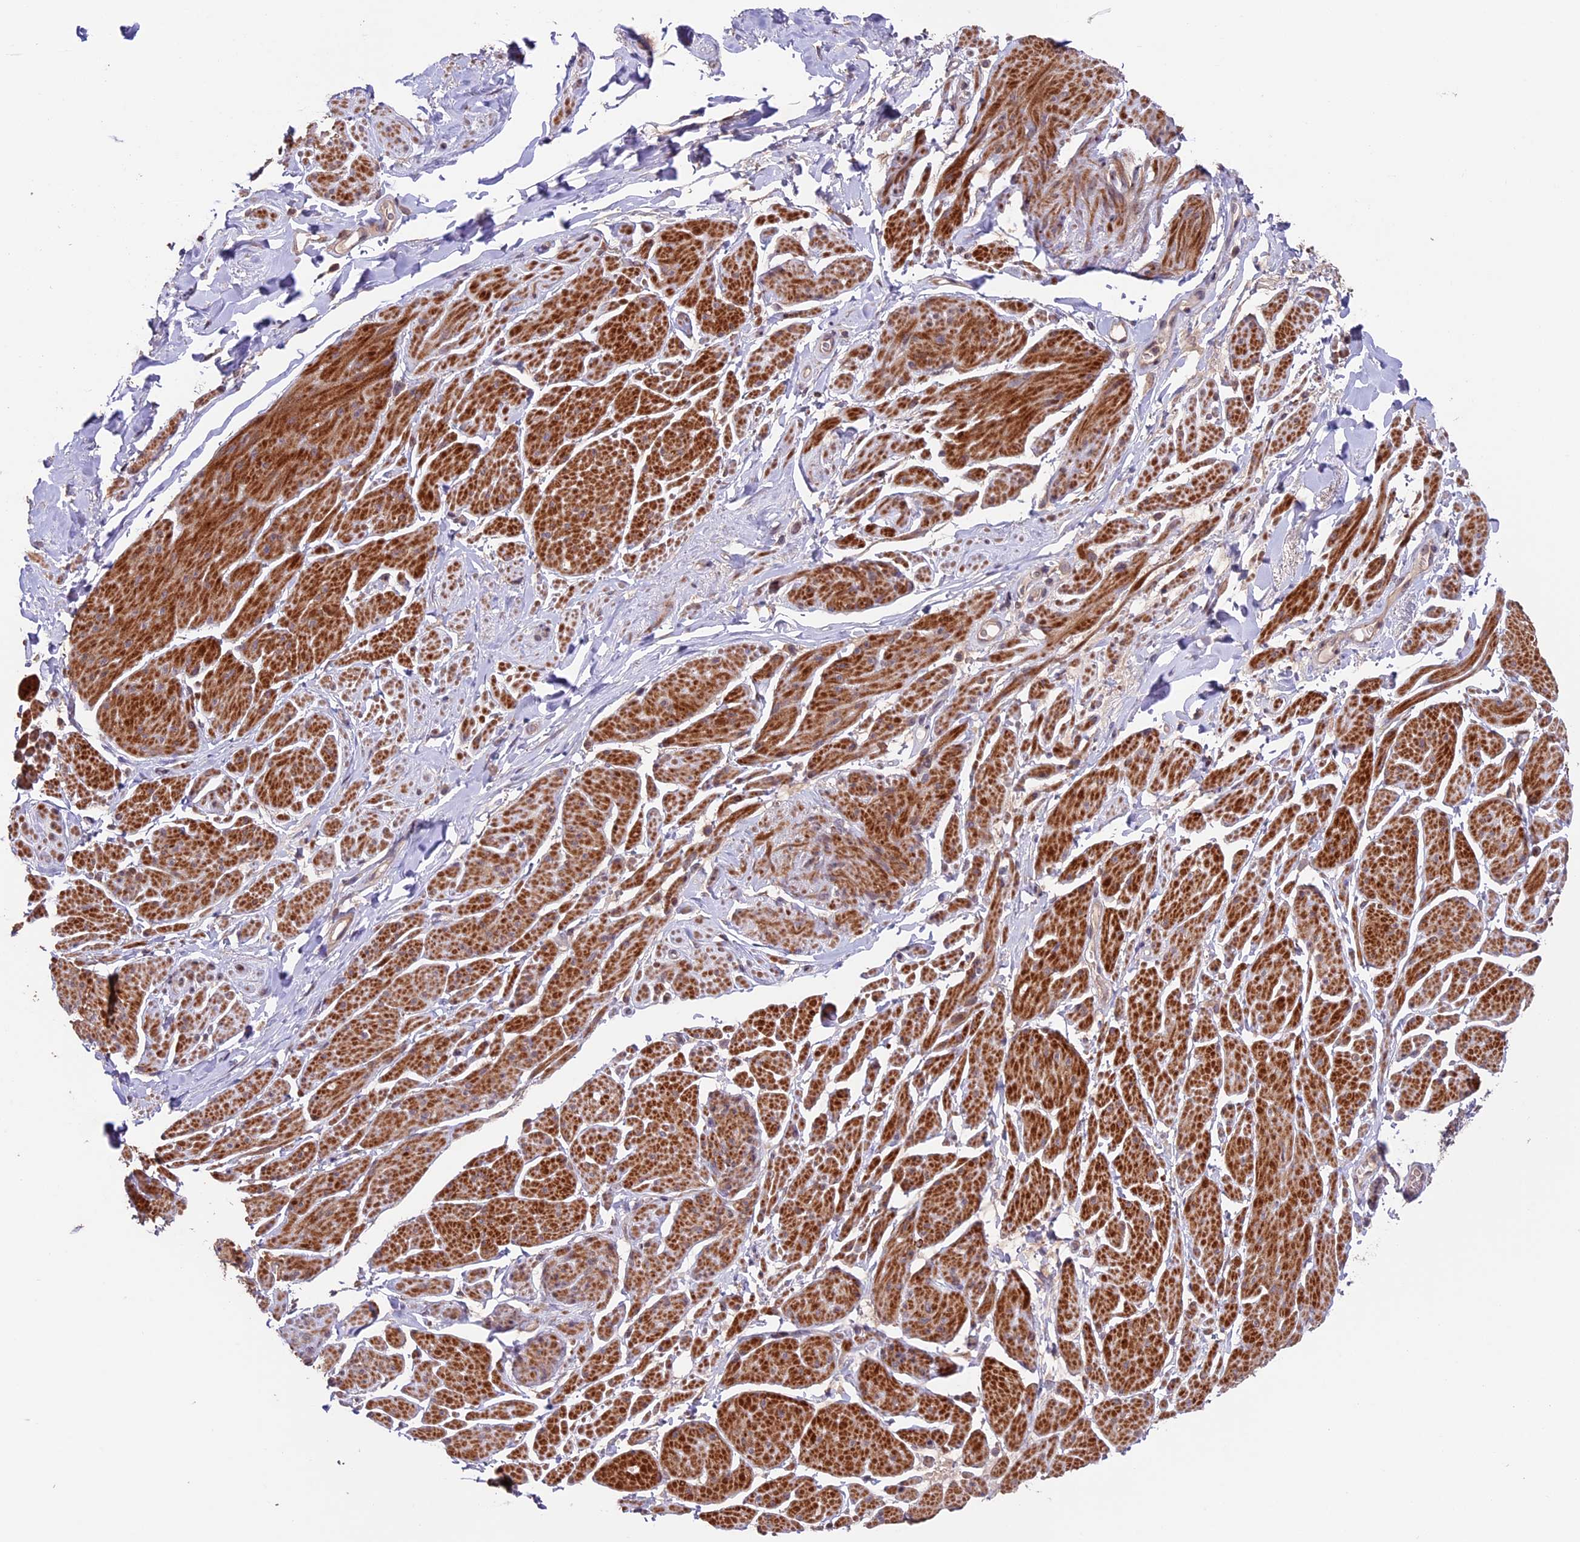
{"staining": {"intensity": "moderate", "quantity": ">75%", "location": "cytoplasmic/membranous"}, "tissue": "smooth muscle", "cell_type": "Smooth muscle cells", "image_type": "normal", "snomed": [{"axis": "morphology", "description": "Normal tissue, NOS"}, {"axis": "topography", "description": "Smooth muscle"}, {"axis": "topography", "description": "Peripheral nerve tissue"}], "caption": "DAB immunohistochemical staining of unremarkable smooth muscle reveals moderate cytoplasmic/membranous protein positivity in approximately >75% of smooth muscle cells. Using DAB (brown) and hematoxylin (blue) stains, captured at high magnification using brightfield microscopy.", "gene": "GNB5", "patient": {"sex": "male", "age": 69}}